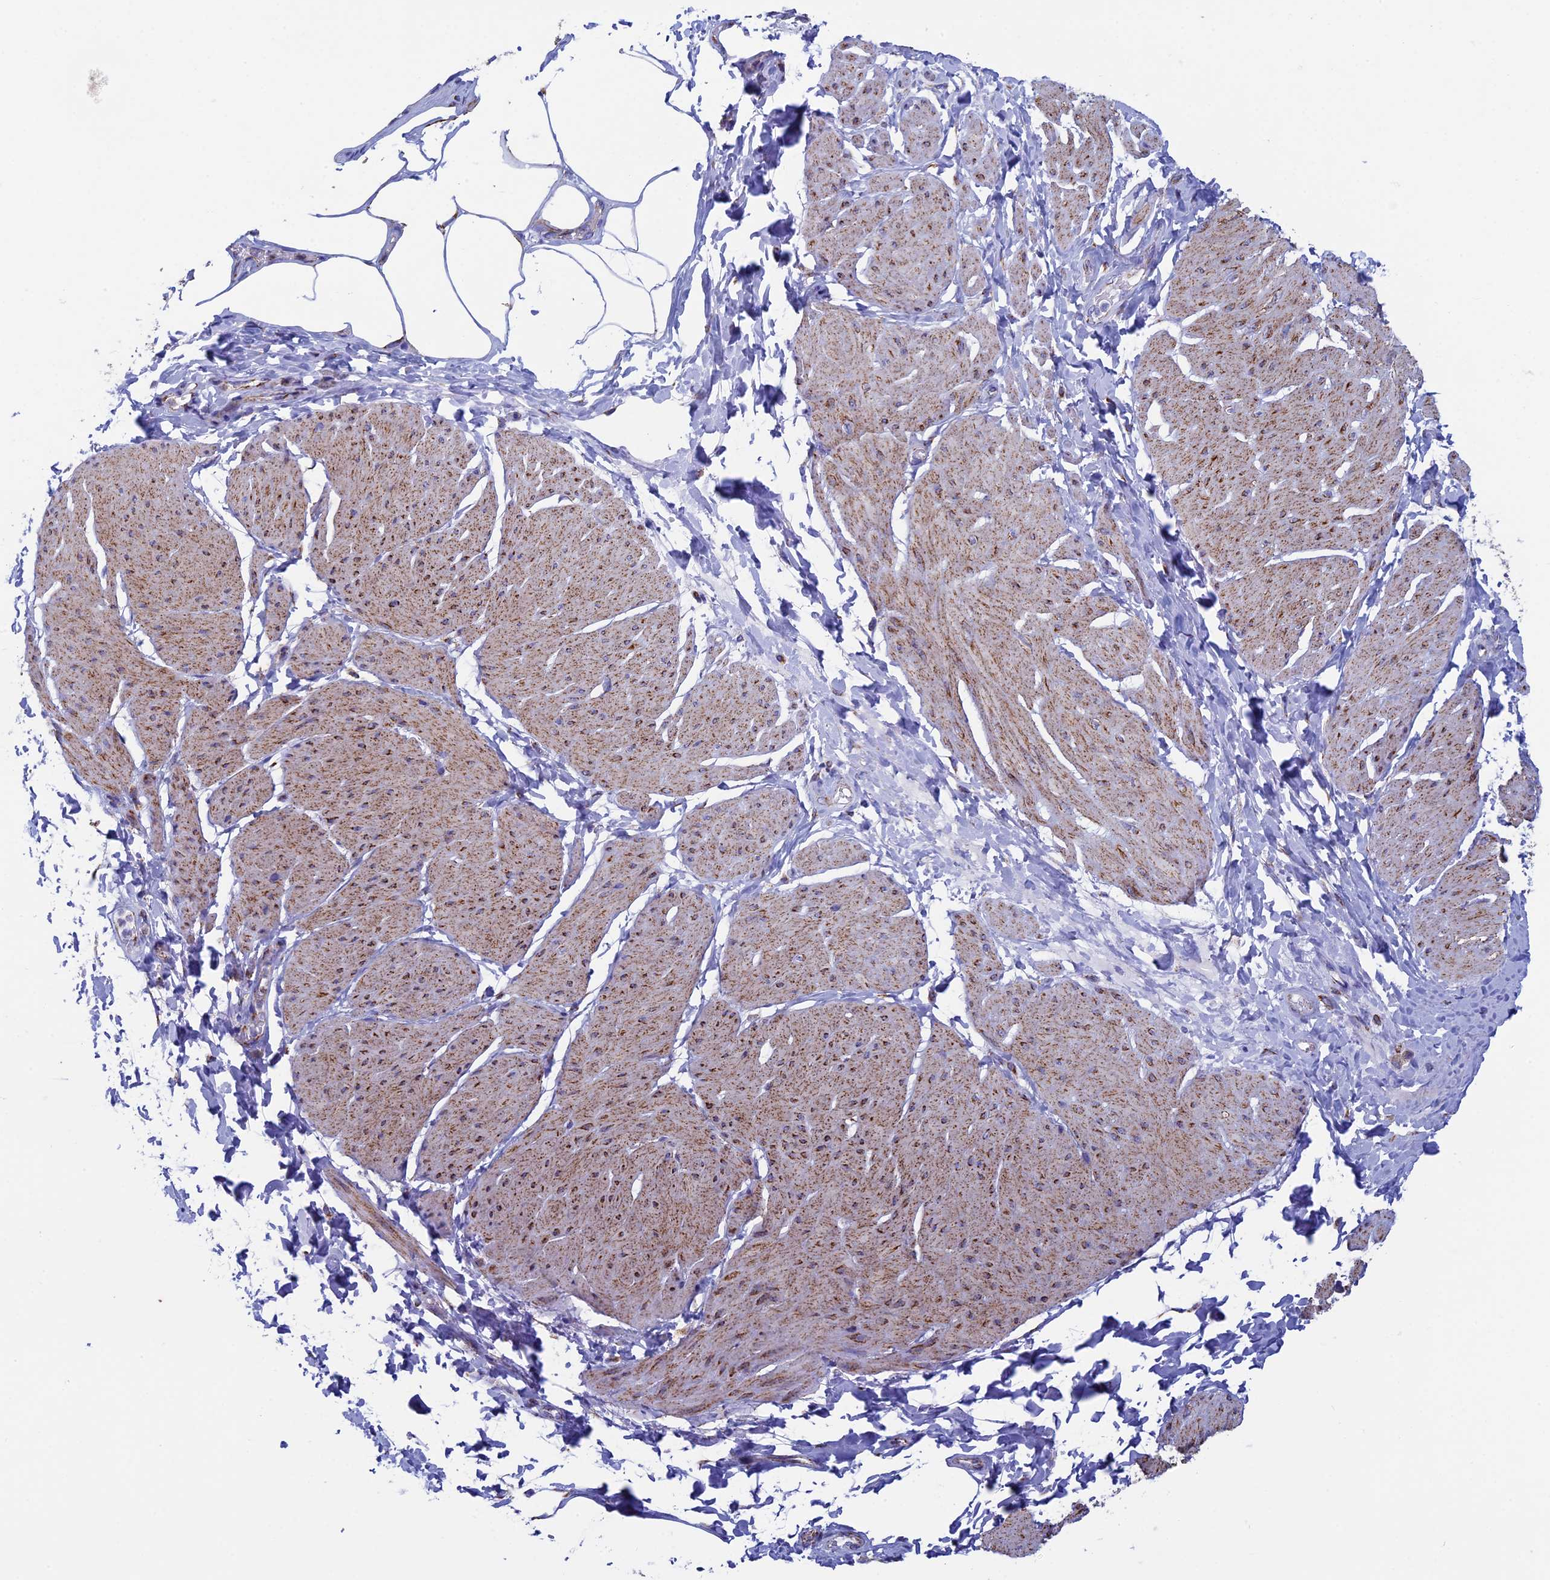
{"staining": {"intensity": "moderate", "quantity": "25%-75%", "location": "cytoplasmic/membranous"}, "tissue": "smooth muscle", "cell_type": "Smooth muscle cells", "image_type": "normal", "snomed": [{"axis": "morphology", "description": "Urothelial carcinoma, High grade"}, {"axis": "topography", "description": "Urinary bladder"}], "caption": "Immunohistochemical staining of unremarkable human smooth muscle displays moderate cytoplasmic/membranous protein staining in about 25%-75% of smooth muscle cells.", "gene": "UQCRFS1", "patient": {"sex": "male", "age": 46}}